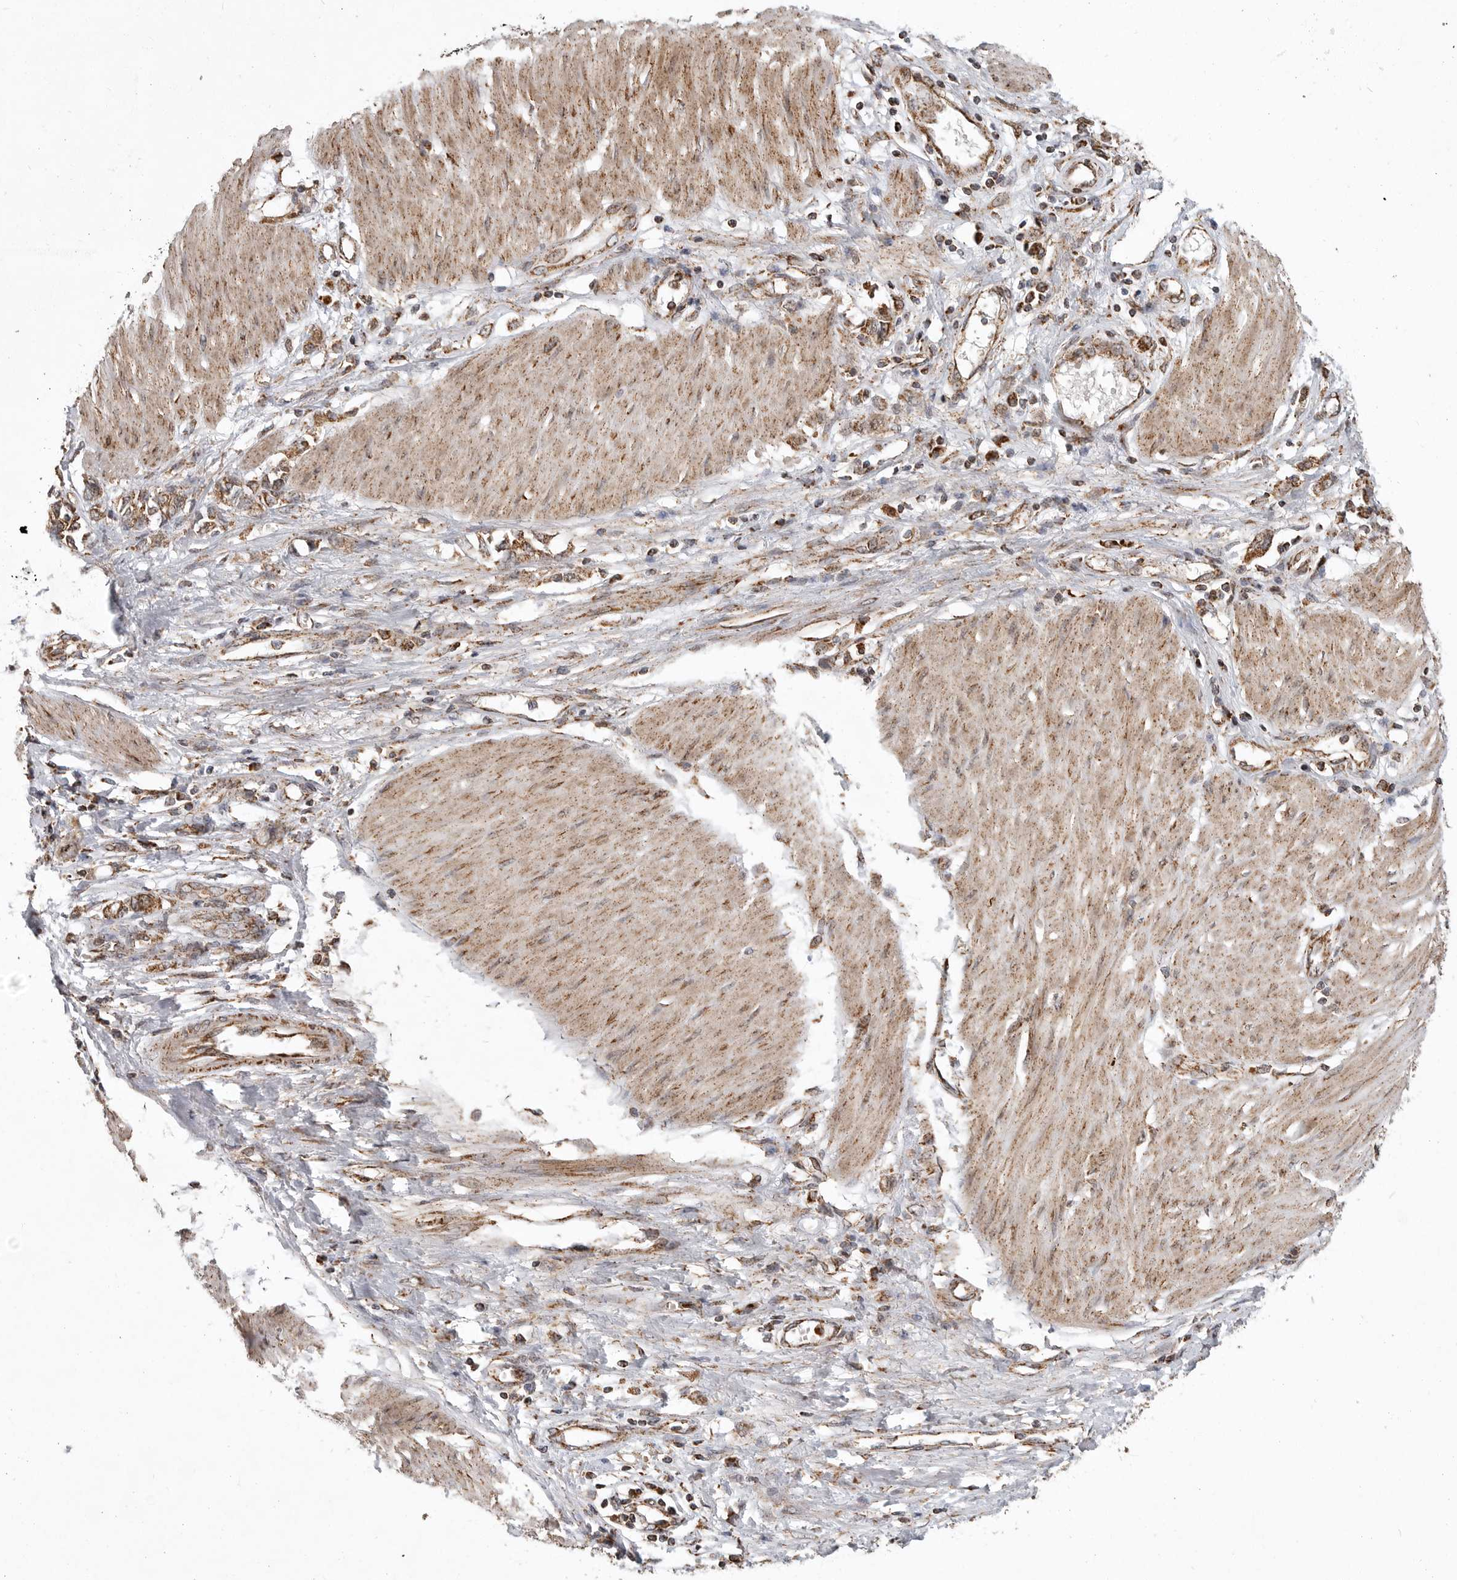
{"staining": {"intensity": "moderate", "quantity": ">75%", "location": "cytoplasmic/membranous"}, "tissue": "stomach cancer", "cell_type": "Tumor cells", "image_type": "cancer", "snomed": [{"axis": "morphology", "description": "Adenocarcinoma, NOS"}, {"axis": "topography", "description": "Stomach"}], "caption": "Adenocarcinoma (stomach) stained with a brown dye displays moderate cytoplasmic/membranous positive positivity in about >75% of tumor cells.", "gene": "GCNT2", "patient": {"sex": "female", "age": 76}}